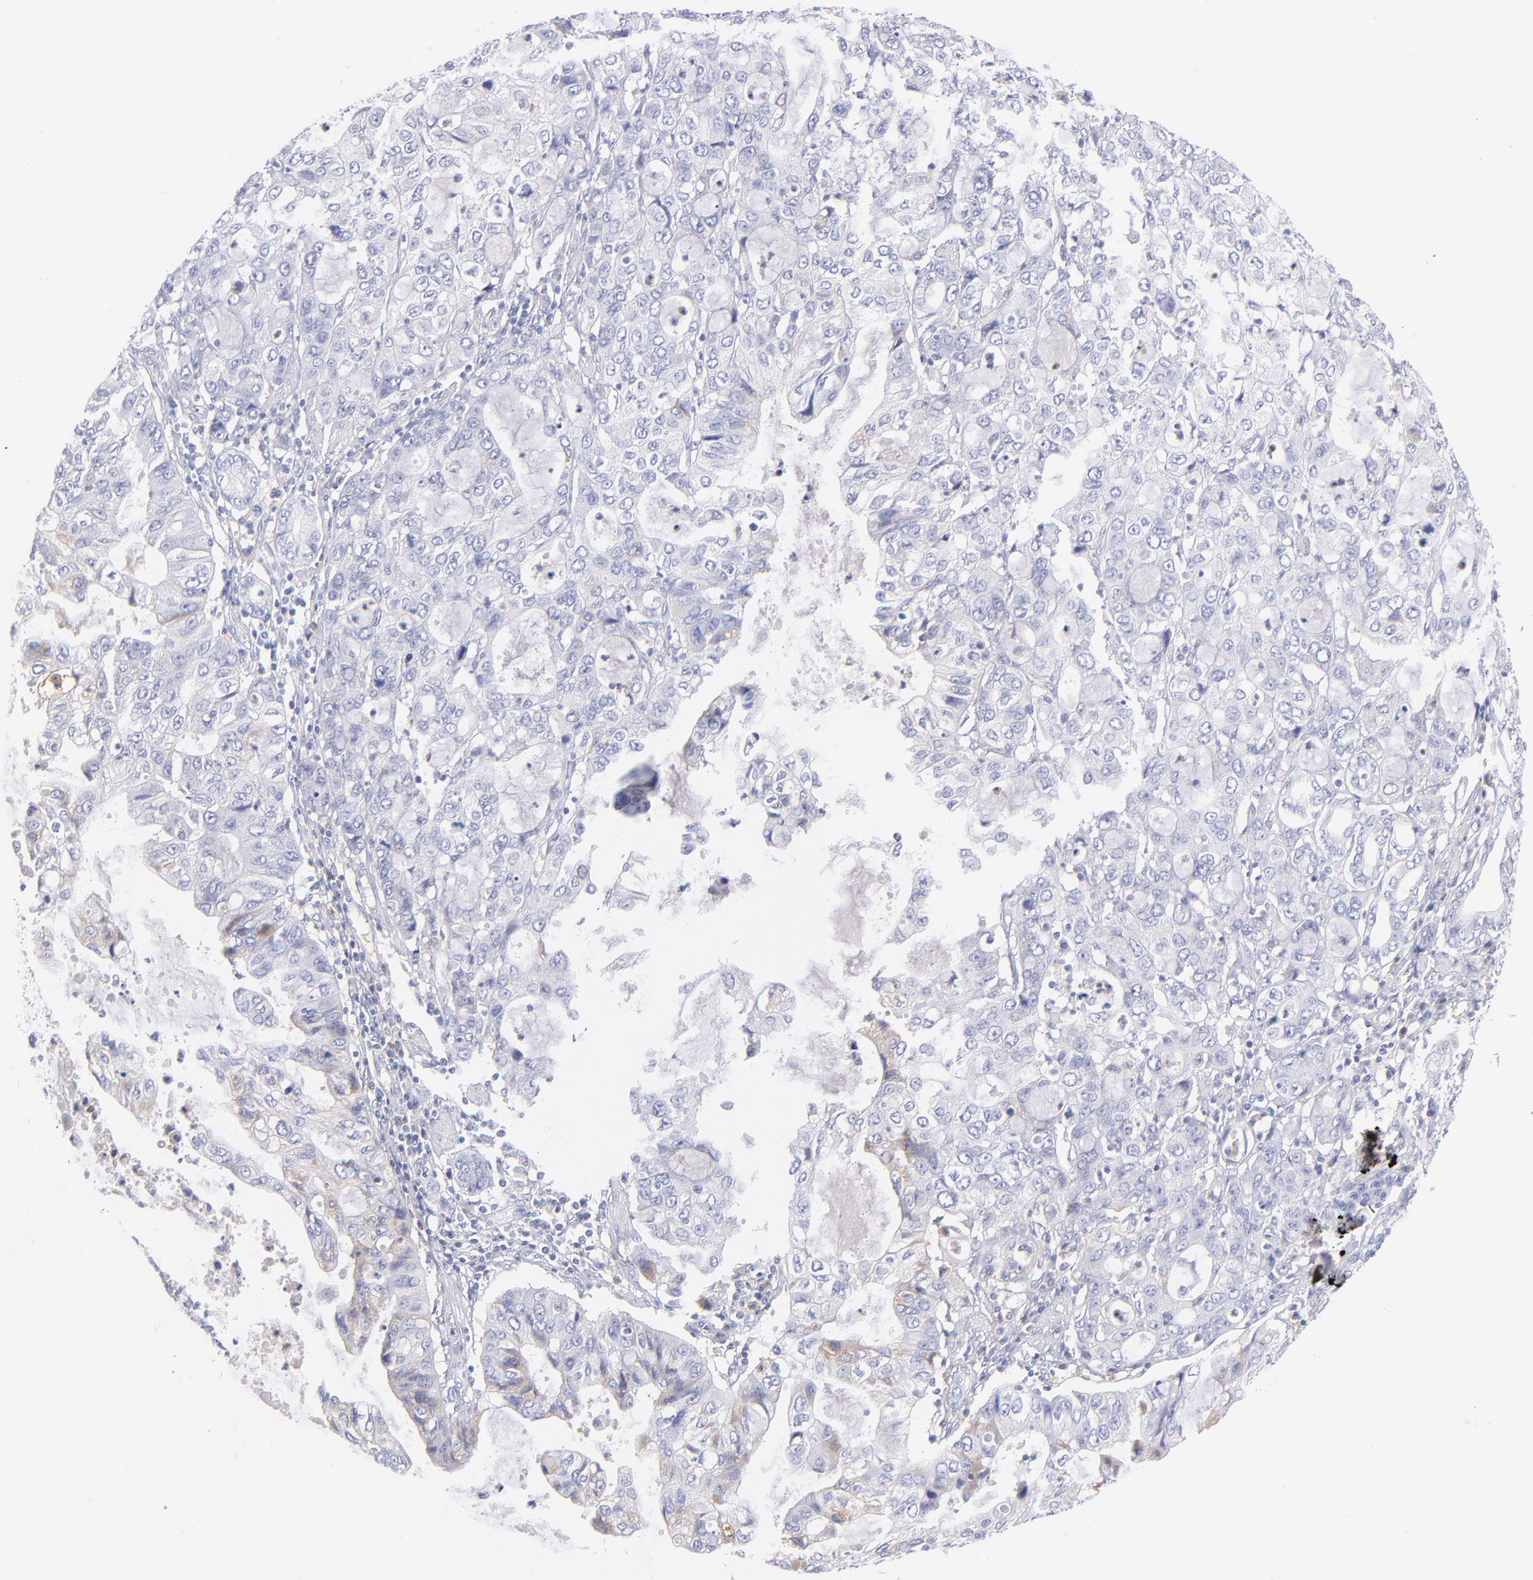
{"staining": {"intensity": "weak", "quantity": "<25%", "location": "cytoplasmic/membranous"}, "tissue": "stomach cancer", "cell_type": "Tumor cells", "image_type": "cancer", "snomed": [{"axis": "morphology", "description": "Adenocarcinoma, NOS"}, {"axis": "topography", "description": "Stomach, upper"}], "caption": "Tumor cells are negative for brown protein staining in adenocarcinoma (stomach).", "gene": "HP", "patient": {"sex": "female", "age": 52}}